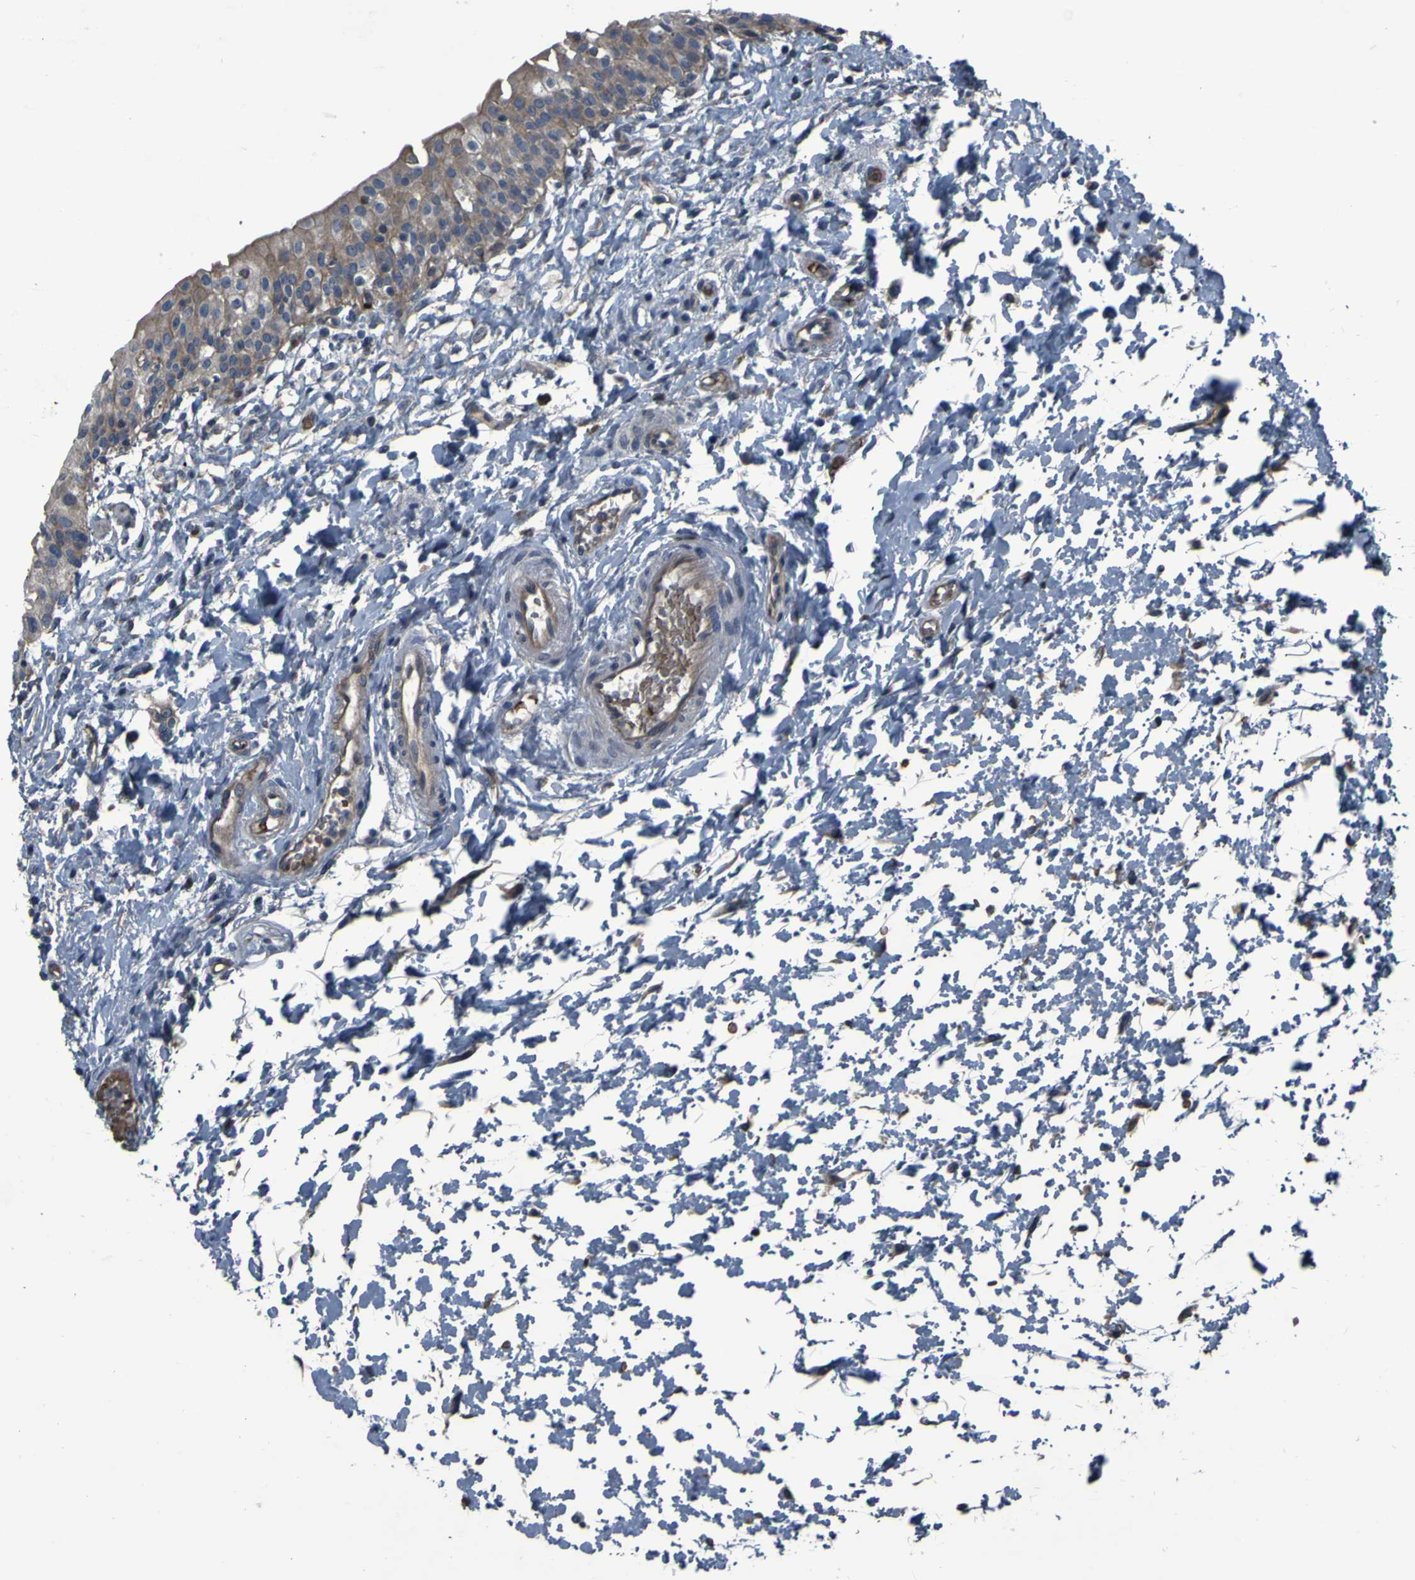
{"staining": {"intensity": "weak", "quantity": ">75%", "location": "cytoplasmic/membranous"}, "tissue": "urinary bladder", "cell_type": "Urothelial cells", "image_type": "normal", "snomed": [{"axis": "morphology", "description": "Normal tissue, NOS"}, {"axis": "topography", "description": "Urinary bladder"}], "caption": "High-power microscopy captured an immunohistochemistry (IHC) micrograph of normal urinary bladder, revealing weak cytoplasmic/membranous staining in approximately >75% of urothelial cells.", "gene": "GRAMD1A", "patient": {"sex": "male", "age": 55}}